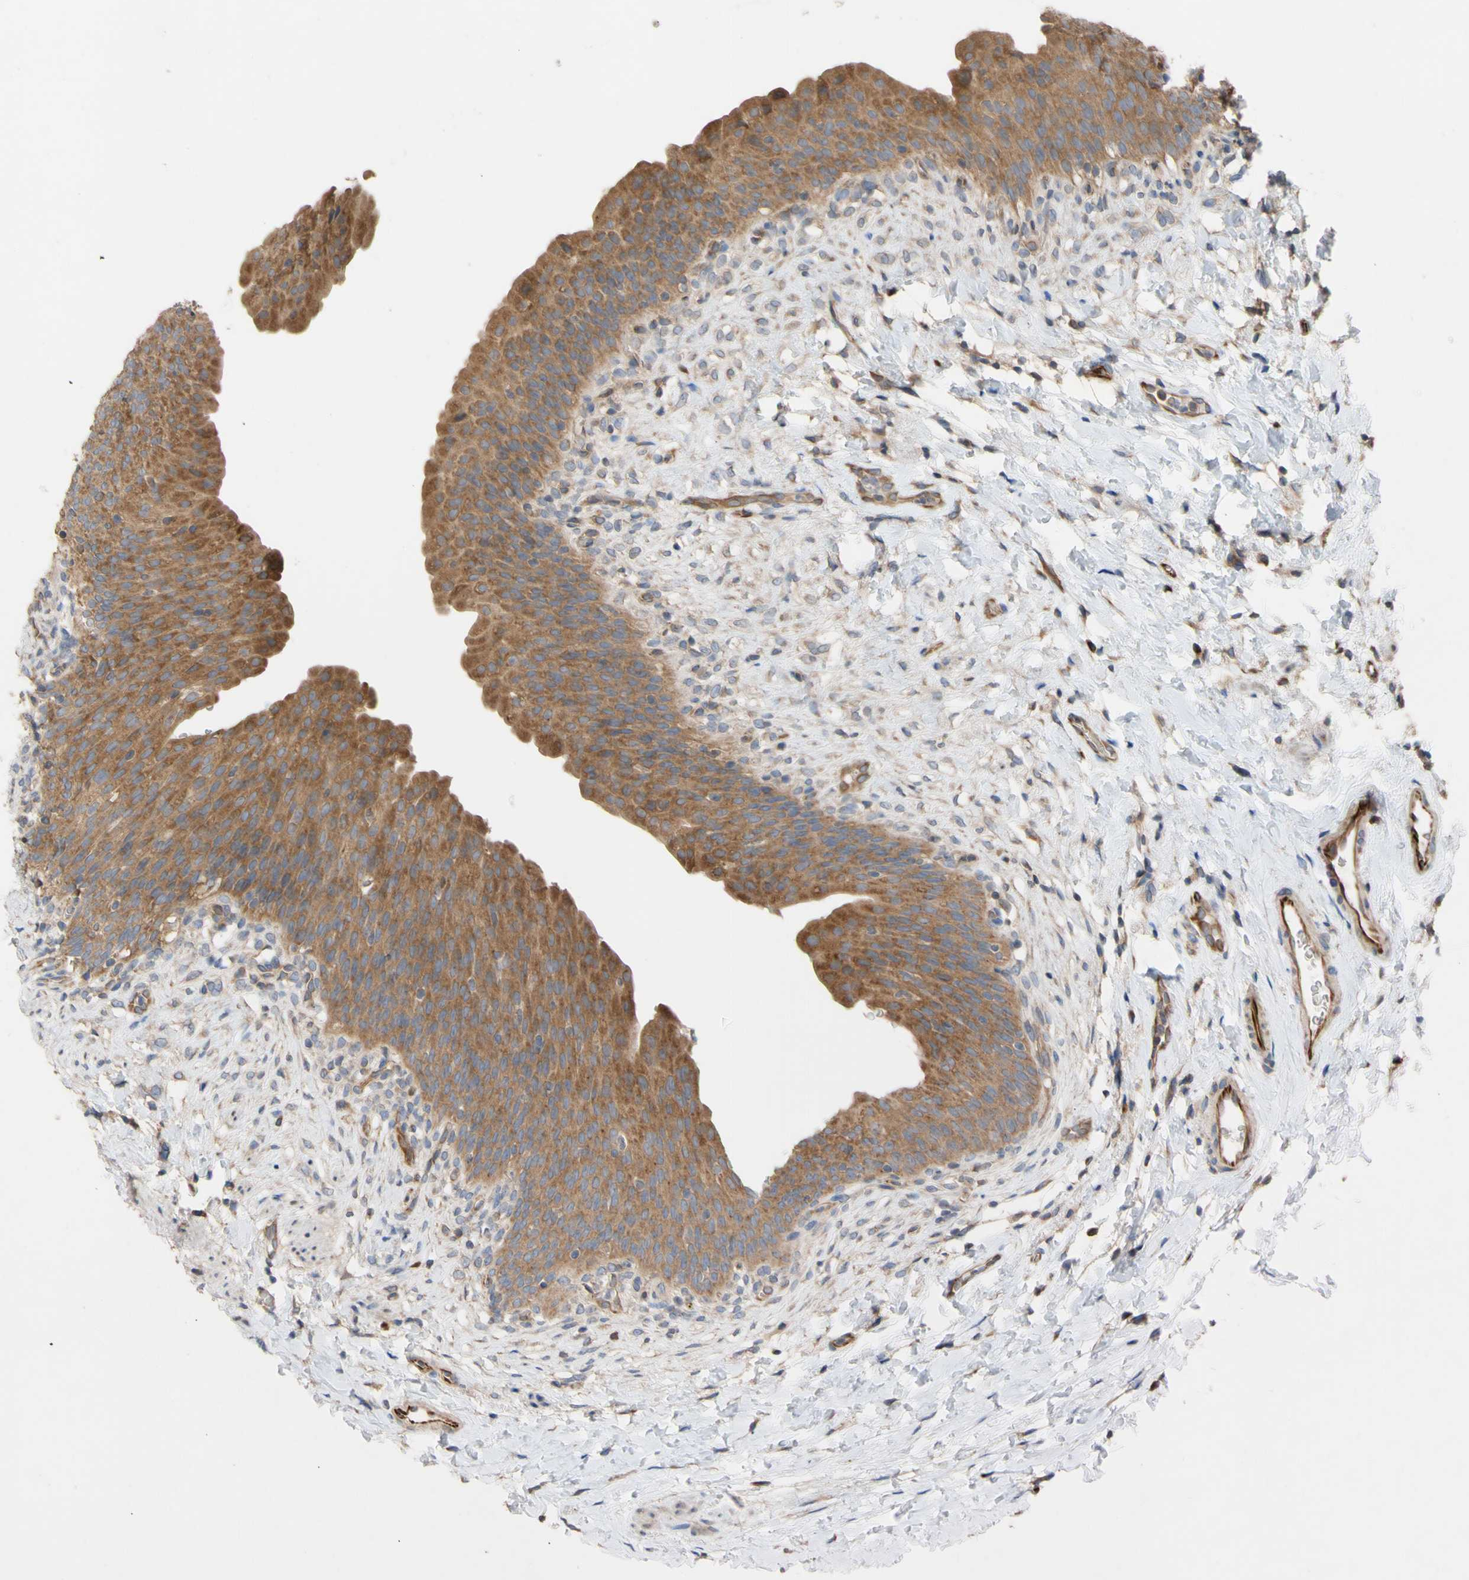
{"staining": {"intensity": "moderate", "quantity": ">75%", "location": "cytoplasmic/membranous"}, "tissue": "urinary bladder", "cell_type": "Urothelial cells", "image_type": "normal", "snomed": [{"axis": "morphology", "description": "Normal tissue, NOS"}, {"axis": "topography", "description": "Urinary bladder"}], "caption": "Immunohistochemistry (IHC) (DAB (3,3'-diaminobenzidine)) staining of benign urinary bladder reveals moderate cytoplasmic/membranous protein expression in approximately >75% of urothelial cells.", "gene": "EIF2S3", "patient": {"sex": "female", "age": 79}}